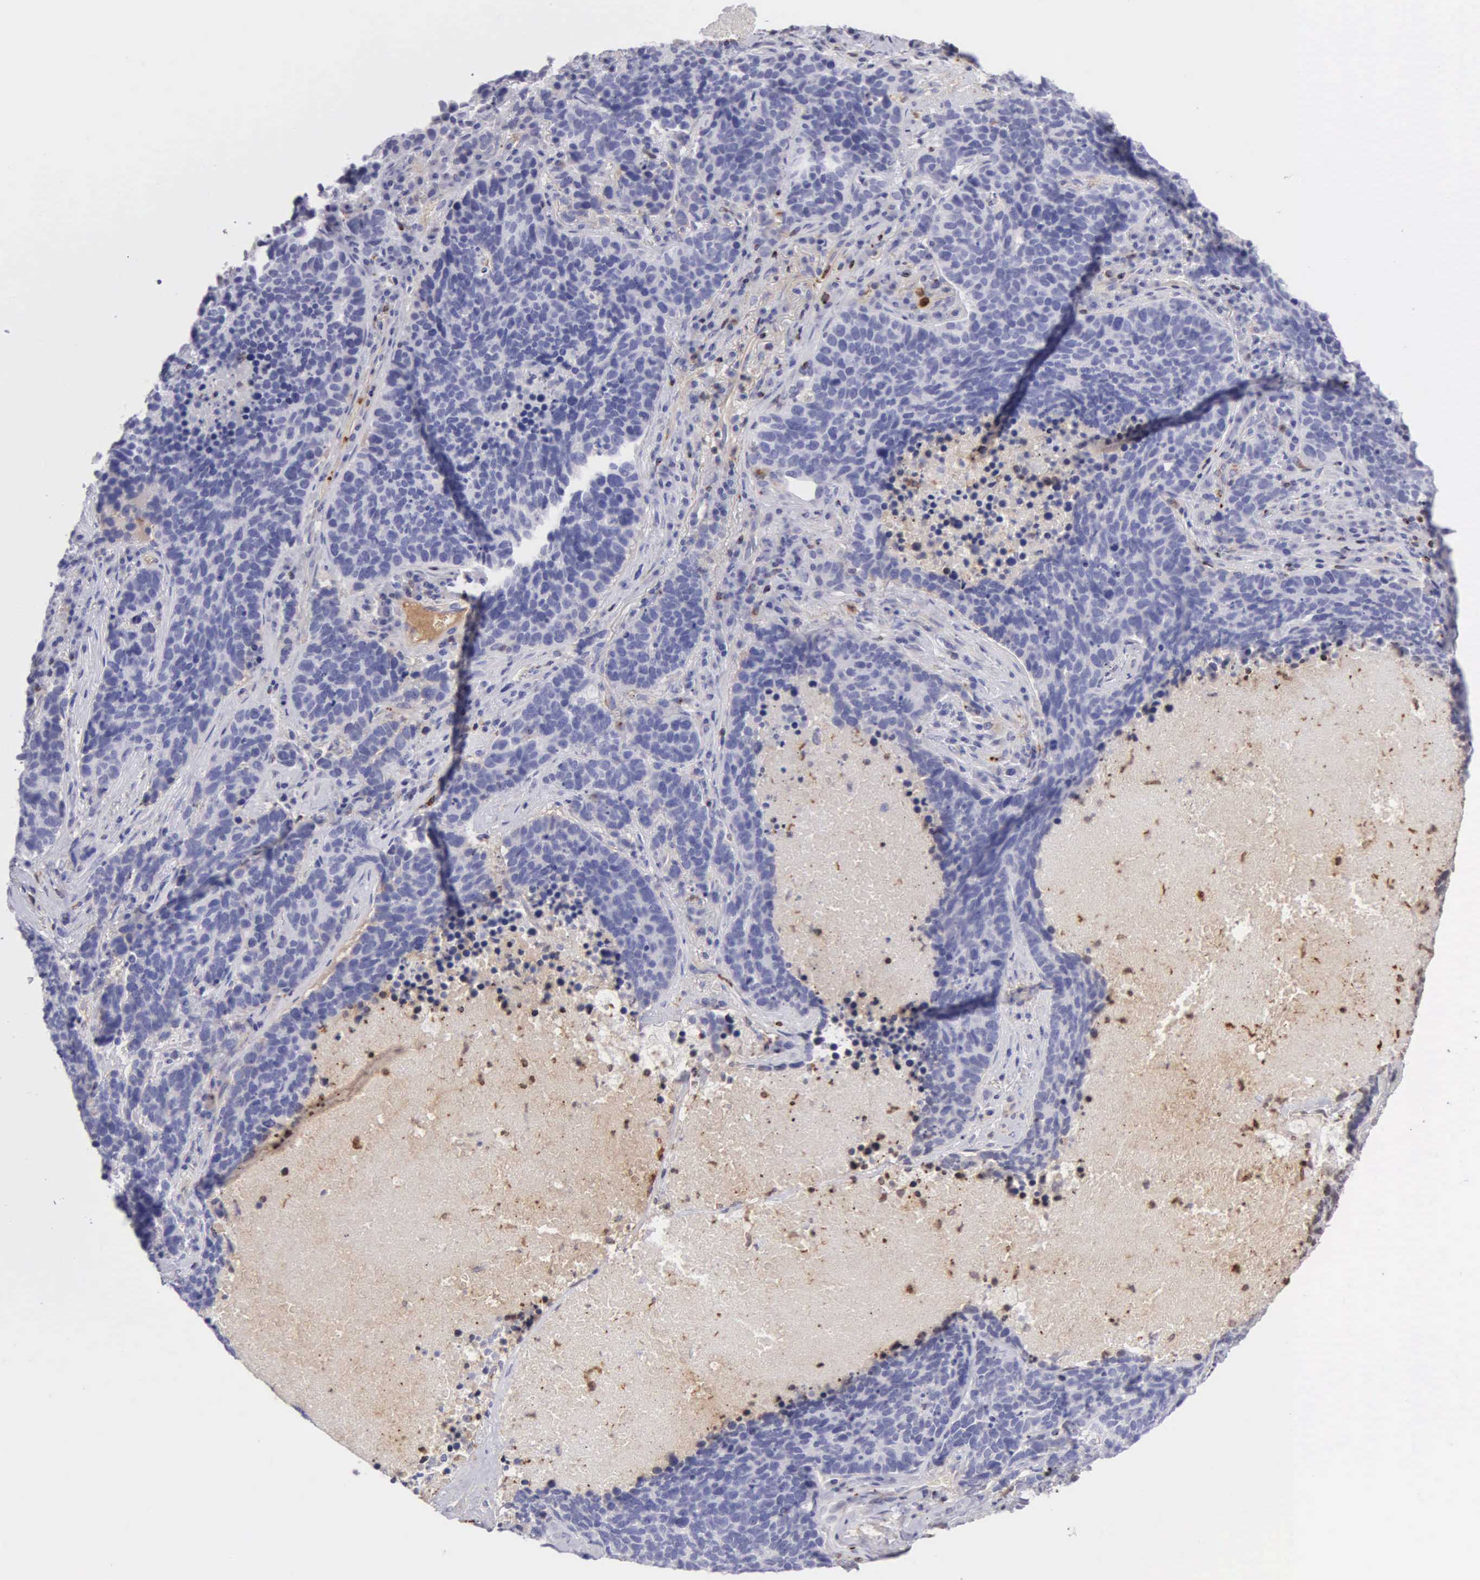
{"staining": {"intensity": "negative", "quantity": "none", "location": "none"}, "tissue": "lung cancer", "cell_type": "Tumor cells", "image_type": "cancer", "snomed": [{"axis": "morphology", "description": "Neoplasm, malignant, NOS"}, {"axis": "topography", "description": "Lung"}], "caption": "A high-resolution histopathology image shows immunohistochemistry staining of lung cancer, which displays no significant staining in tumor cells.", "gene": "SRGN", "patient": {"sex": "female", "age": 75}}